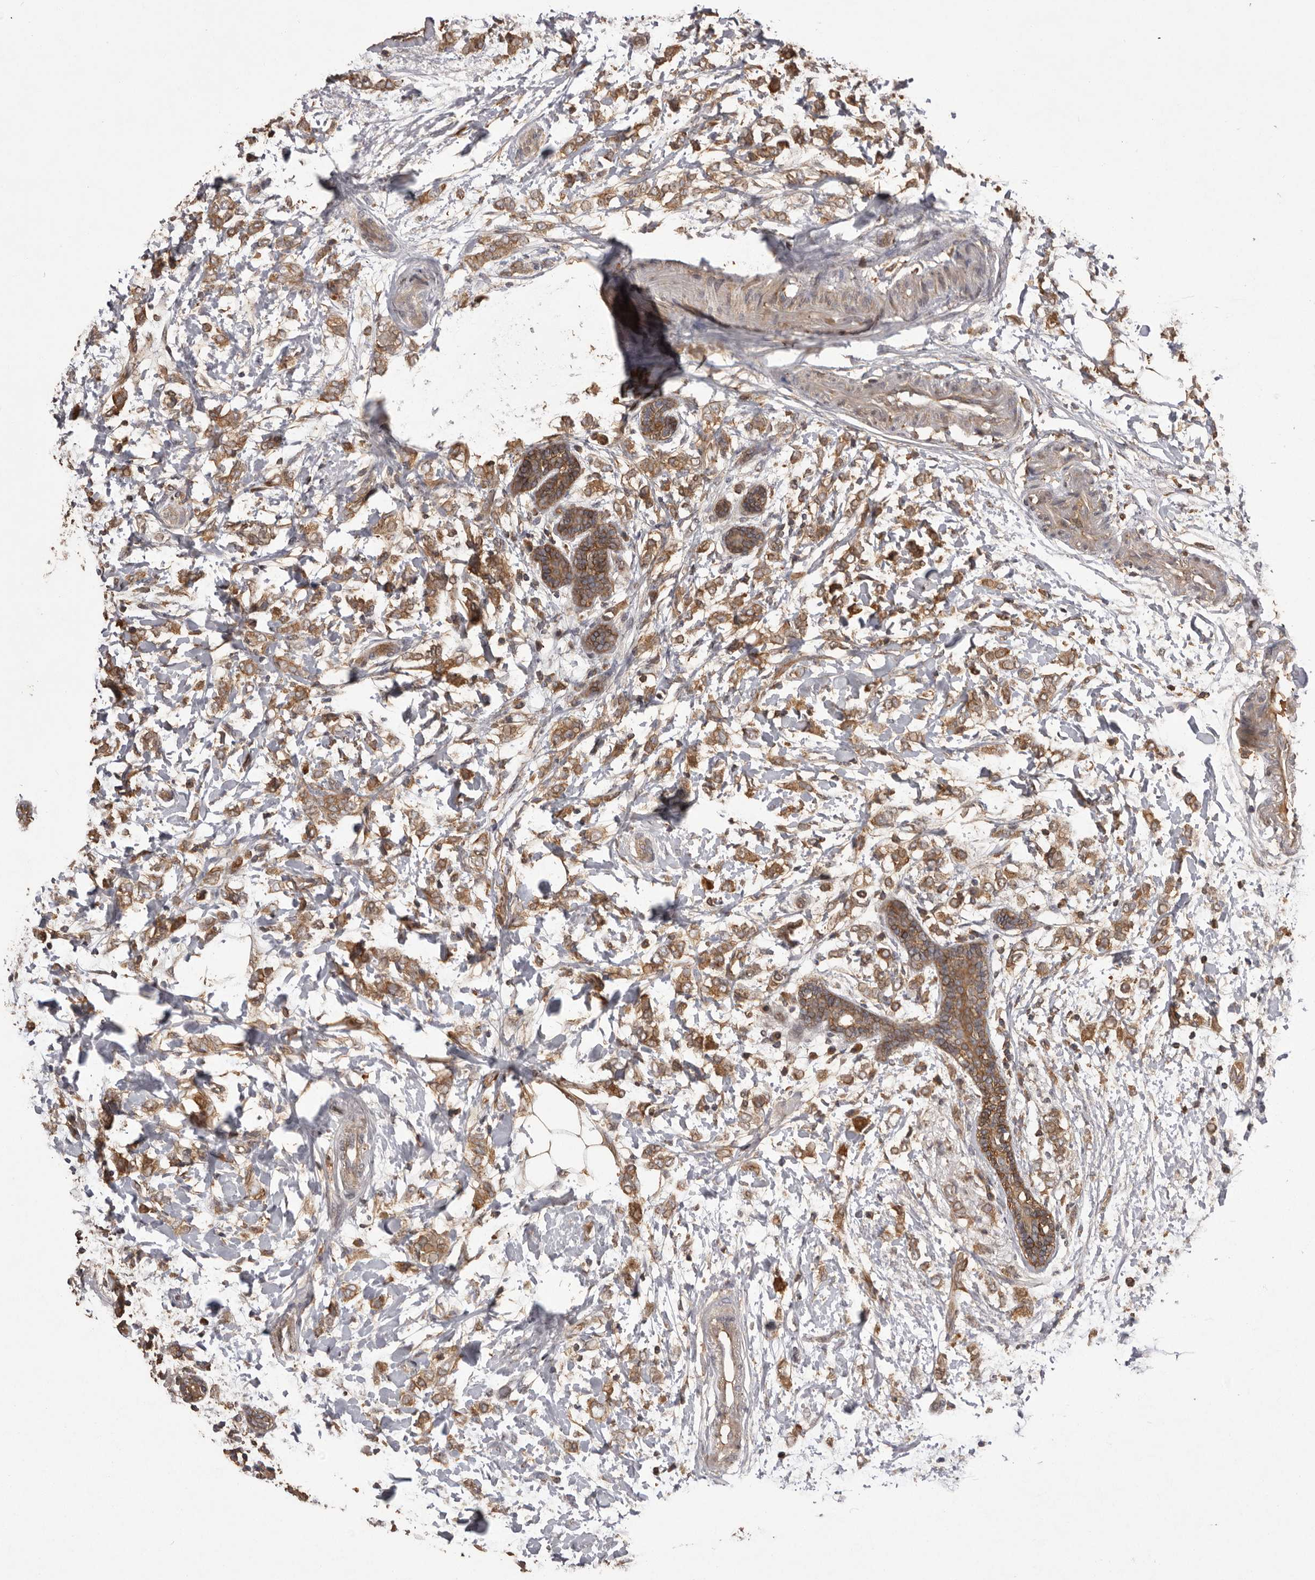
{"staining": {"intensity": "moderate", "quantity": ">75%", "location": "cytoplasmic/membranous"}, "tissue": "breast cancer", "cell_type": "Tumor cells", "image_type": "cancer", "snomed": [{"axis": "morphology", "description": "Normal tissue, NOS"}, {"axis": "morphology", "description": "Lobular carcinoma"}, {"axis": "topography", "description": "Breast"}], "caption": "Breast cancer (lobular carcinoma) tissue displays moderate cytoplasmic/membranous staining in about >75% of tumor cells, visualized by immunohistochemistry.", "gene": "SLC22A3", "patient": {"sex": "female", "age": 47}}